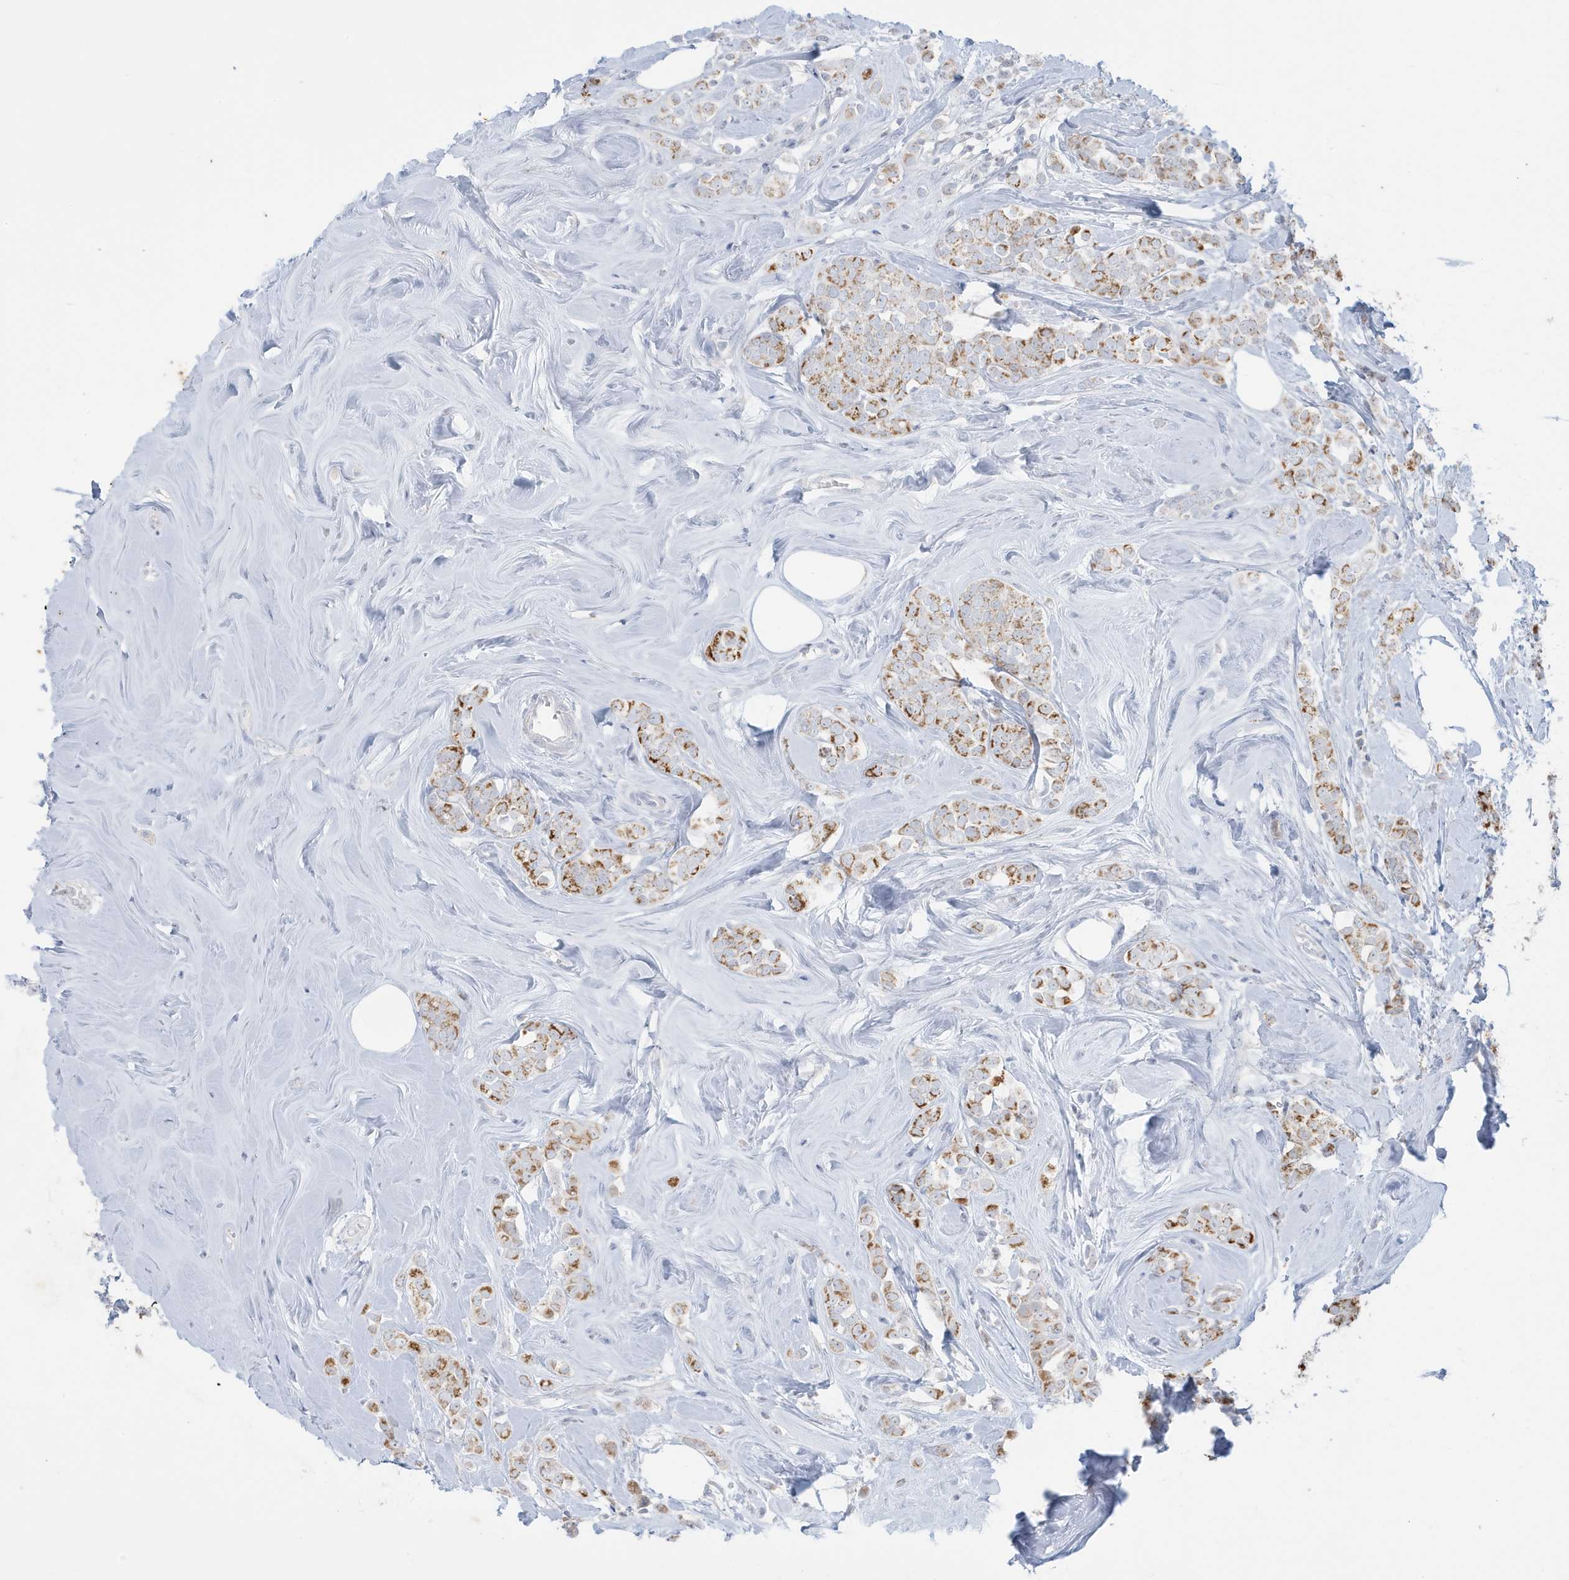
{"staining": {"intensity": "moderate", "quantity": "25%-75%", "location": "cytoplasmic/membranous"}, "tissue": "breast cancer", "cell_type": "Tumor cells", "image_type": "cancer", "snomed": [{"axis": "morphology", "description": "Lobular carcinoma"}, {"axis": "topography", "description": "Breast"}], "caption": "Brown immunohistochemical staining in lobular carcinoma (breast) reveals moderate cytoplasmic/membranous staining in about 25%-75% of tumor cells.", "gene": "FNDC1", "patient": {"sex": "female", "age": 47}}